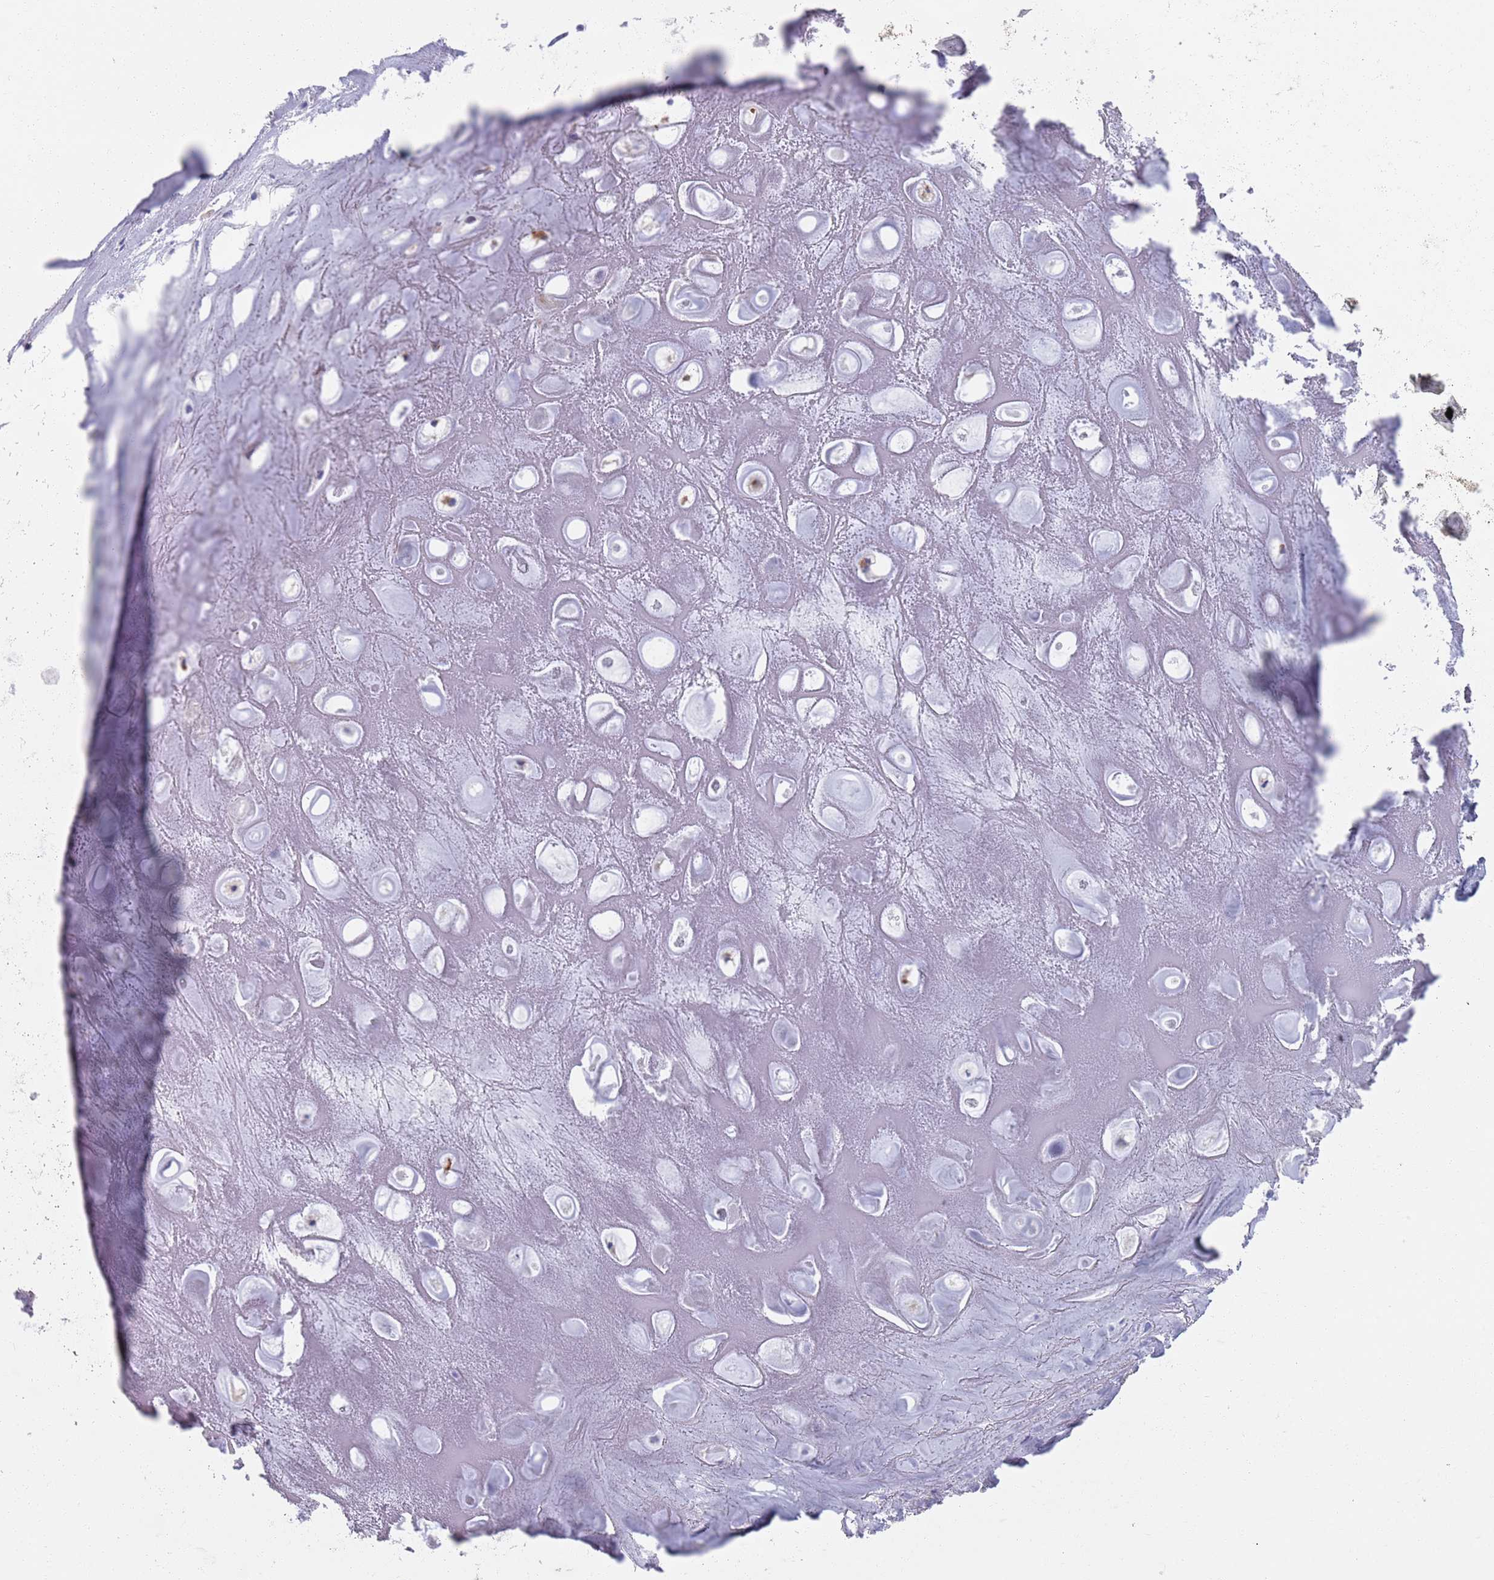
{"staining": {"intensity": "negative", "quantity": "none", "location": "none"}, "tissue": "adipose tissue", "cell_type": "Adipocytes", "image_type": "normal", "snomed": [{"axis": "morphology", "description": "Normal tissue, NOS"}, {"axis": "topography", "description": "Cartilage tissue"}], "caption": "The photomicrograph demonstrates no significant positivity in adipocytes of adipose tissue. The staining is performed using DAB brown chromogen with nuclei counter-stained in using hematoxylin.", "gene": "PLOD1", "patient": {"sex": "male", "age": 81}}